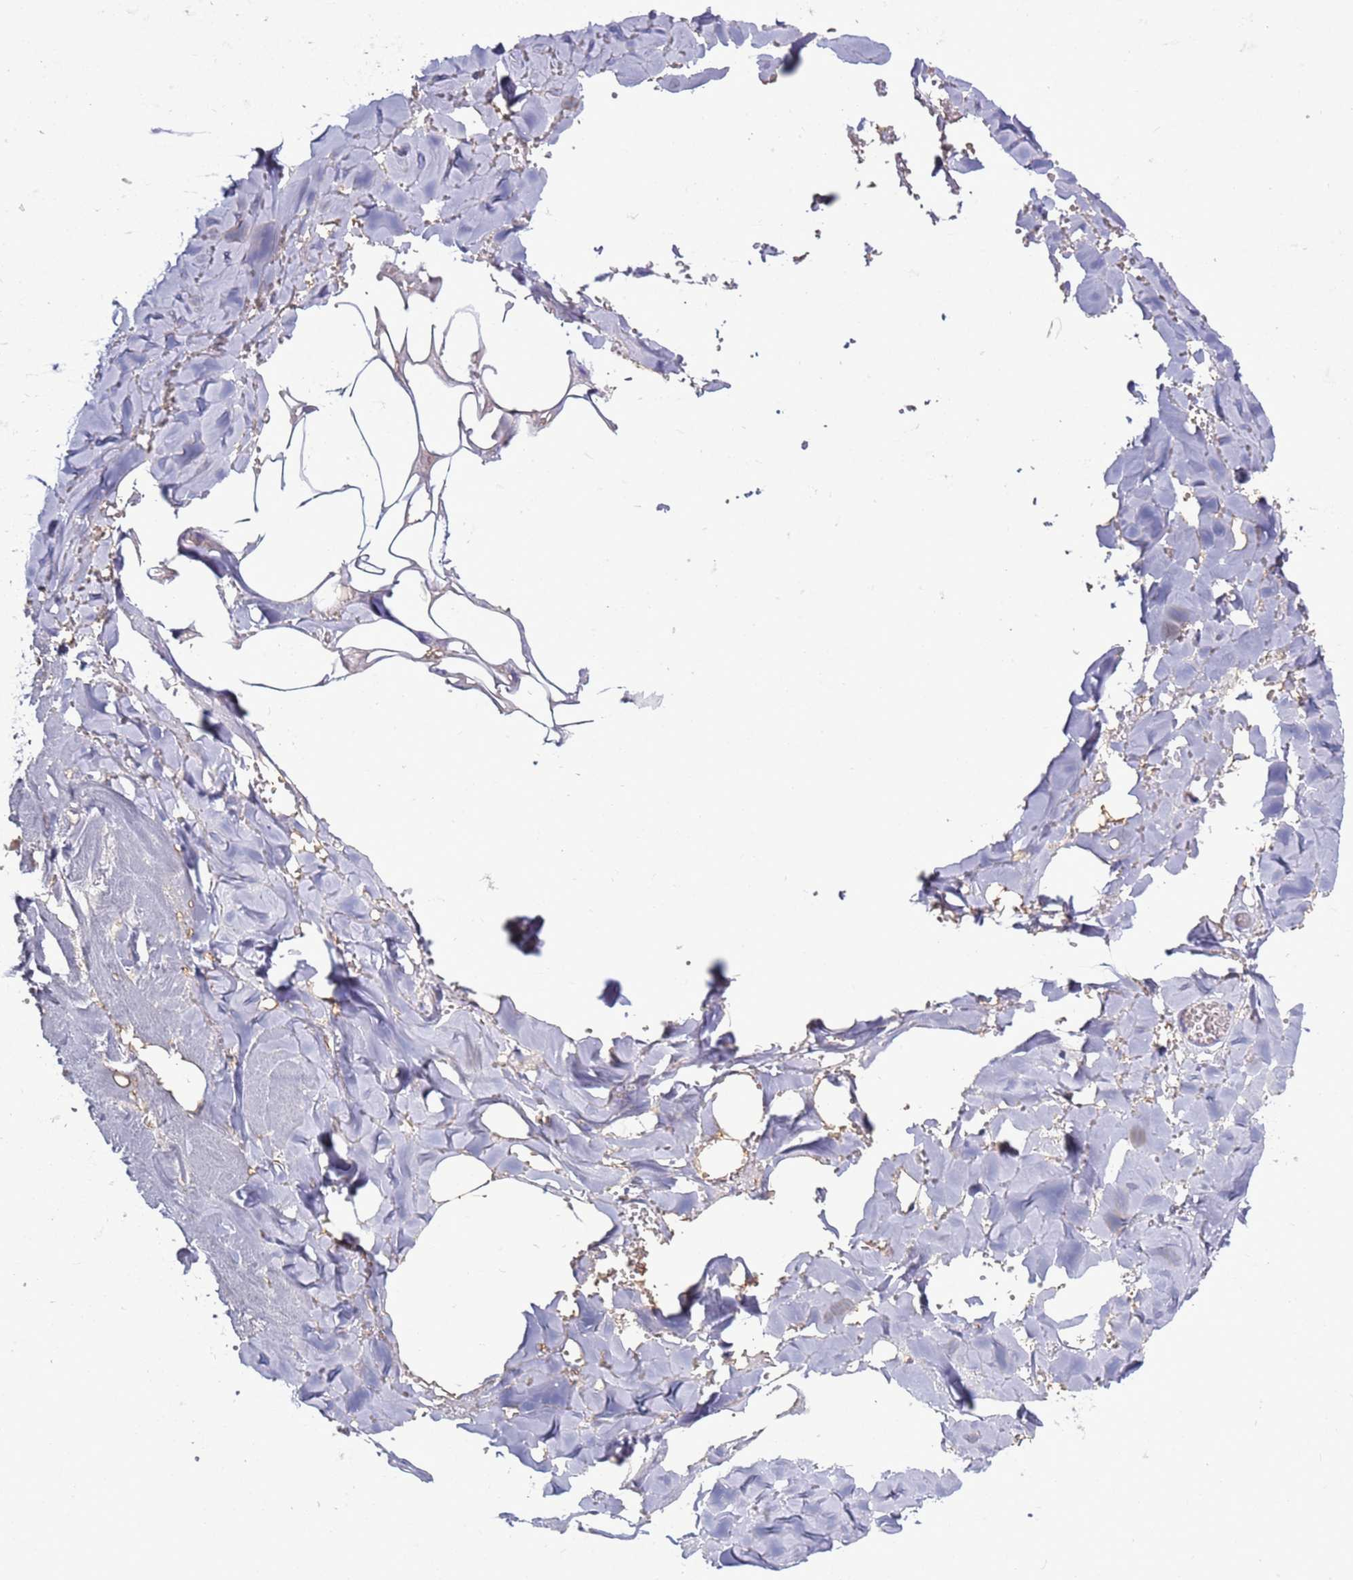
{"staining": {"intensity": "negative", "quantity": "none", "location": "none"}, "tissue": "adipose tissue", "cell_type": "Adipocytes", "image_type": "normal", "snomed": [{"axis": "morphology", "description": "Normal tissue, NOS"}, {"axis": "topography", "description": "Salivary gland"}, {"axis": "topography", "description": "Peripheral nerve tissue"}], "caption": "This is a micrograph of immunohistochemistry staining of benign adipose tissue, which shows no staining in adipocytes. (Immunohistochemistry (ihc), brightfield microscopy, high magnification).", "gene": "C4orf46", "patient": {"sex": "male", "age": 38}}